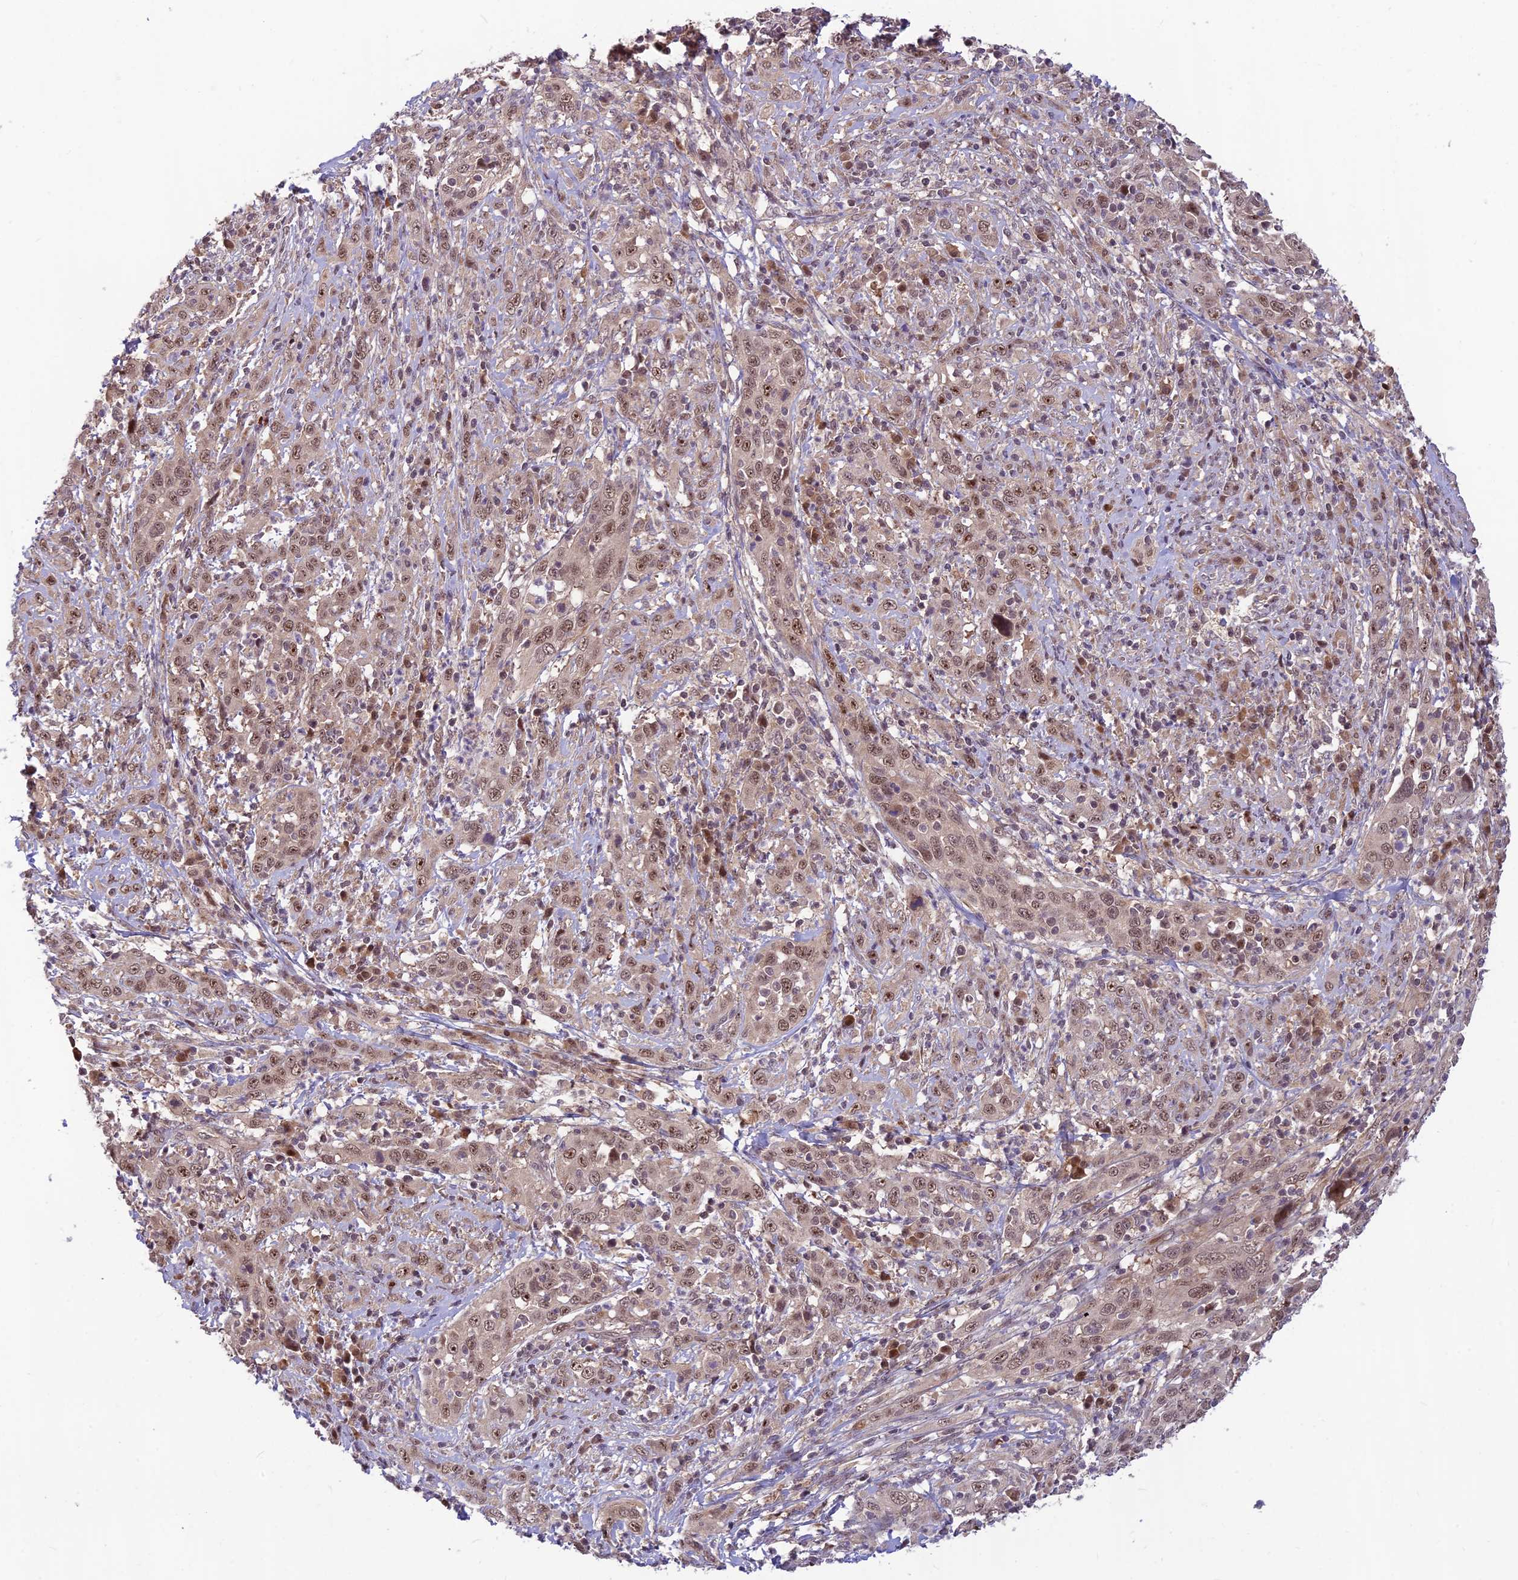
{"staining": {"intensity": "weak", "quantity": ">75%", "location": "nuclear"}, "tissue": "cervical cancer", "cell_type": "Tumor cells", "image_type": "cancer", "snomed": [{"axis": "morphology", "description": "Squamous cell carcinoma, NOS"}, {"axis": "topography", "description": "Cervix"}], "caption": "A brown stain shows weak nuclear positivity of a protein in human cervical cancer (squamous cell carcinoma) tumor cells.", "gene": "ASPDH", "patient": {"sex": "female", "age": 46}}